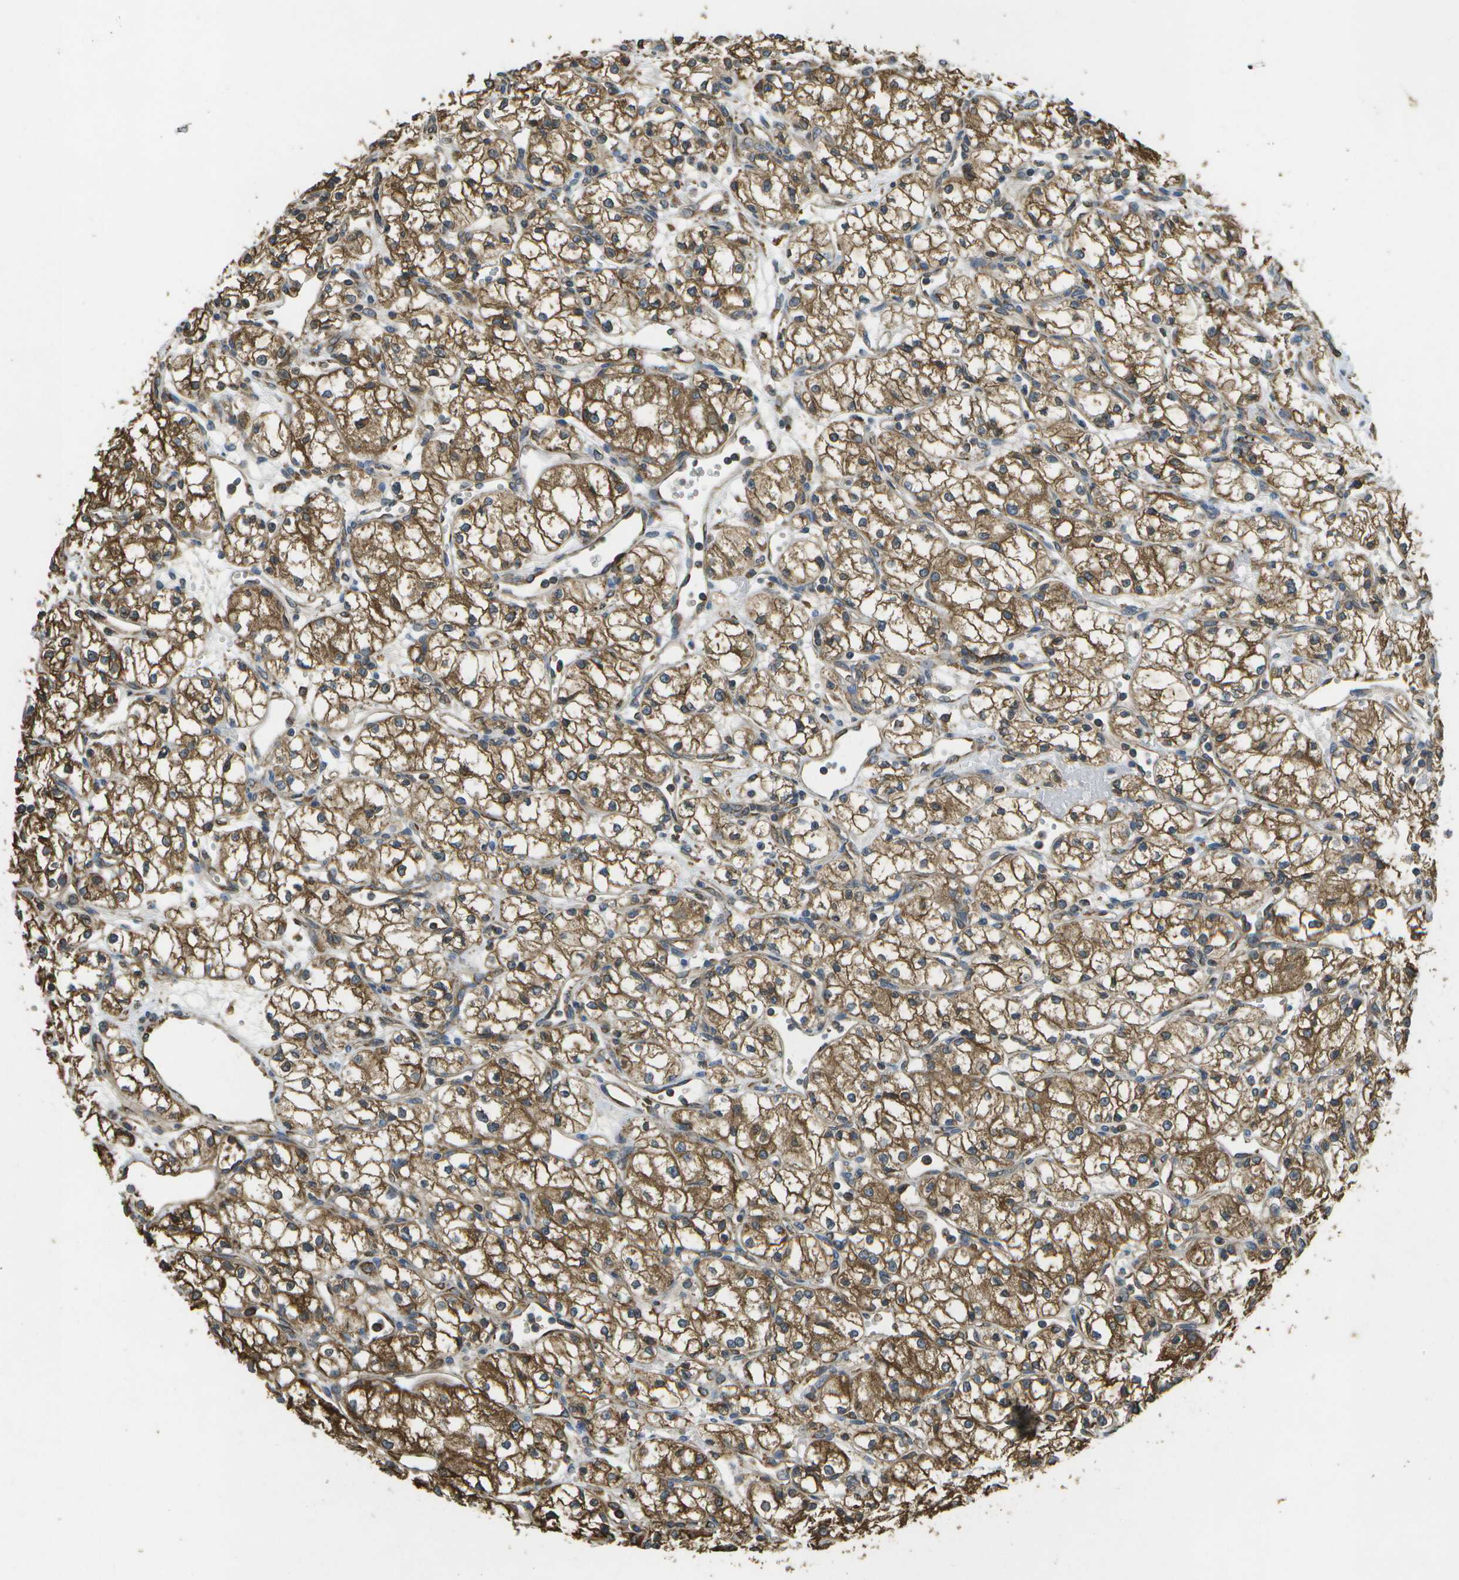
{"staining": {"intensity": "moderate", "quantity": ">75%", "location": "cytoplasmic/membranous"}, "tissue": "renal cancer", "cell_type": "Tumor cells", "image_type": "cancer", "snomed": [{"axis": "morphology", "description": "Normal tissue, NOS"}, {"axis": "morphology", "description": "Adenocarcinoma, NOS"}, {"axis": "topography", "description": "Kidney"}], "caption": "Moderate cytoplasmic/membranous staining for a protein is seen in approximately >75% of tumor cells of renal cancer using immunohistochemistry (IHC).", "gene": "PDIA4", "patient": {"sex": "male", "age": 59}}